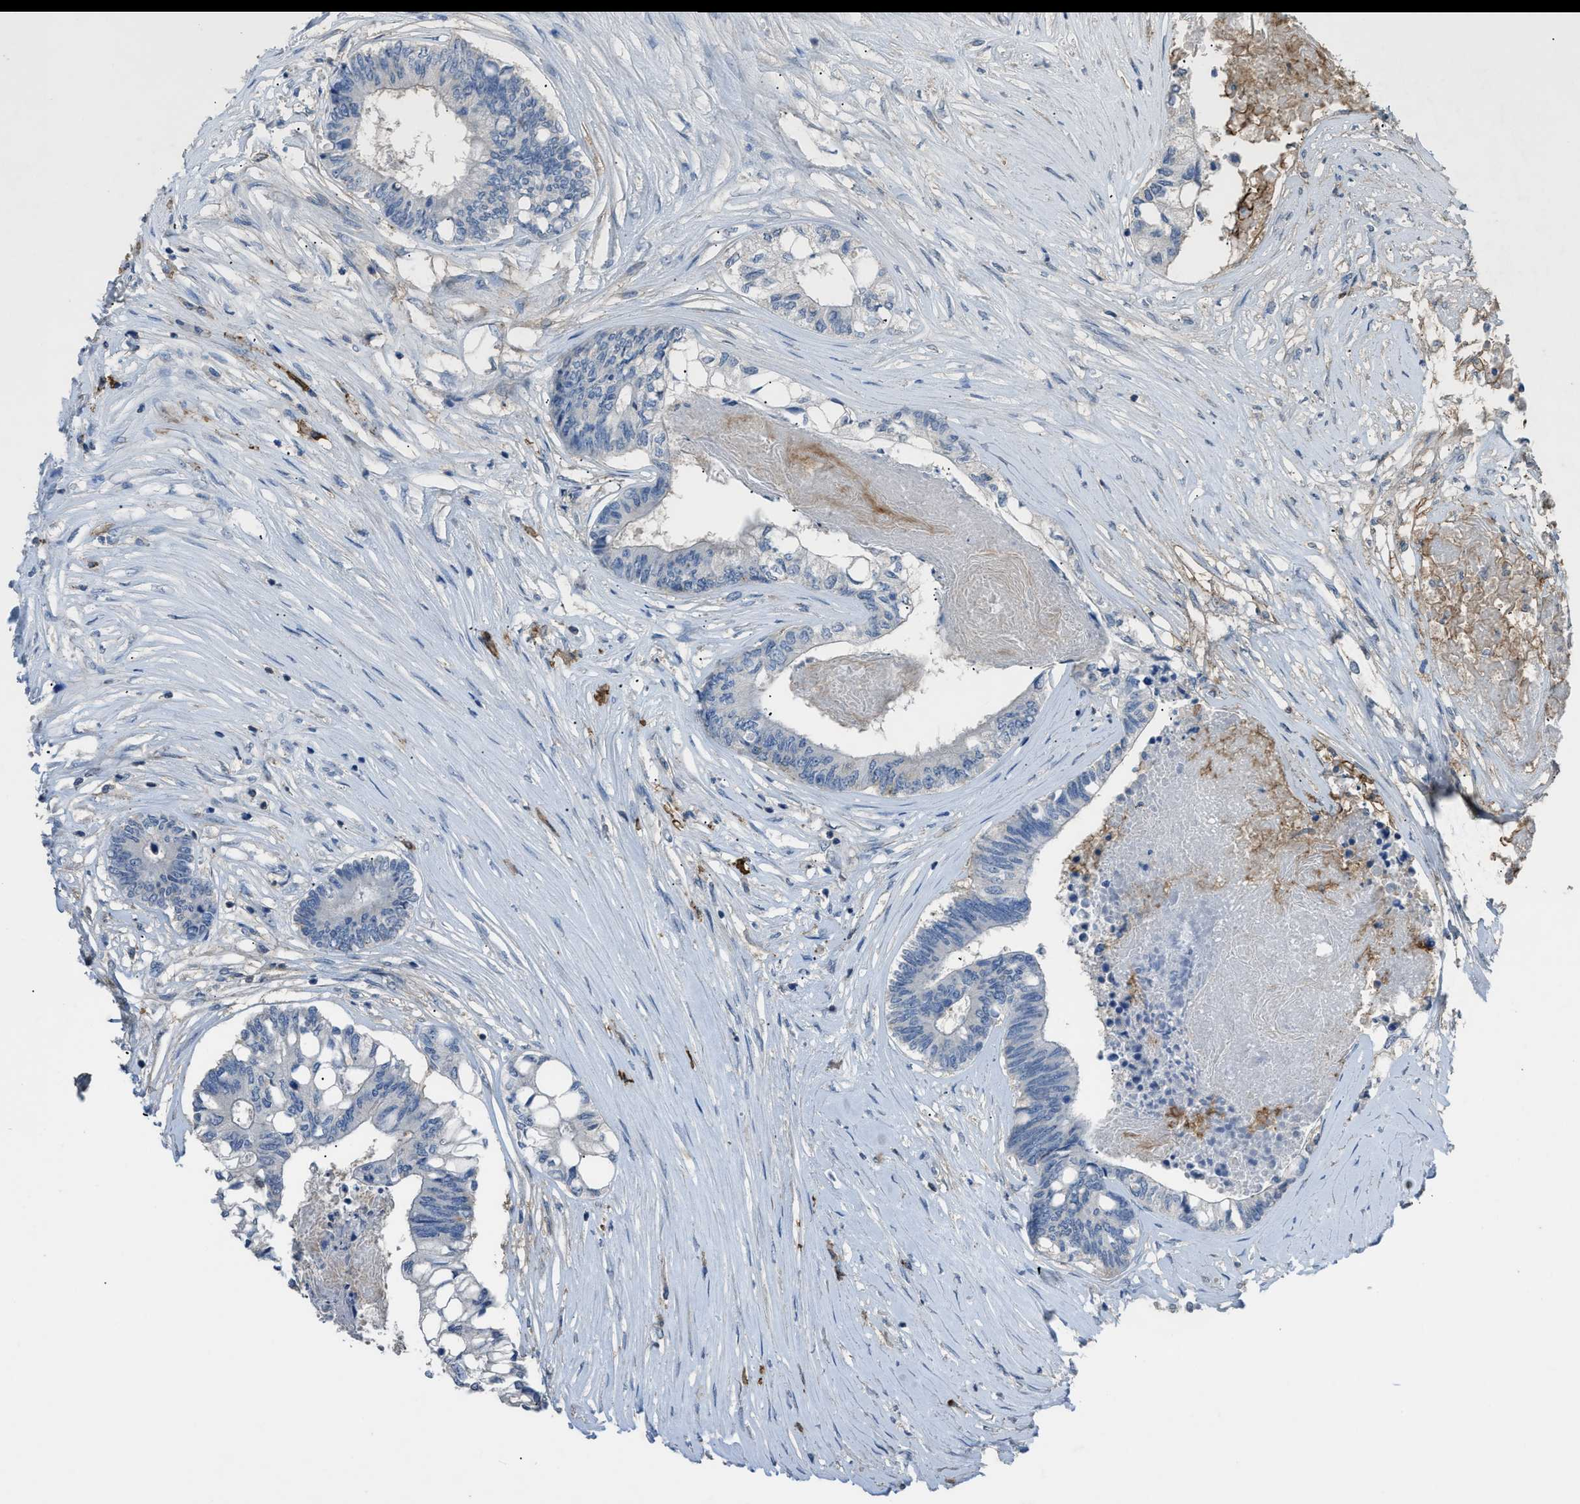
{"staining": {"intensity": "negative", "quantity": "none", "location": "none"}, "tissue": "colorectal cancer", "cell_type": "Tumor cells", "image_type": "cancer", "snomed": [{"axis": "morphology", "description": "Adenocarcinoma, NOS"}, {"axis": "topography", "description": "Rectum"}], "caption": "This is a photomicrograph of IHC staining of adenocarcinoma (colorectal), which shows no staining in tumor cells. (DAB (3,3'-diaminobenzidine) immunohistochemistry (IHC), high magnification).", "gene": "OR51E1", "patient": {"sex": "male", "age": 63}}